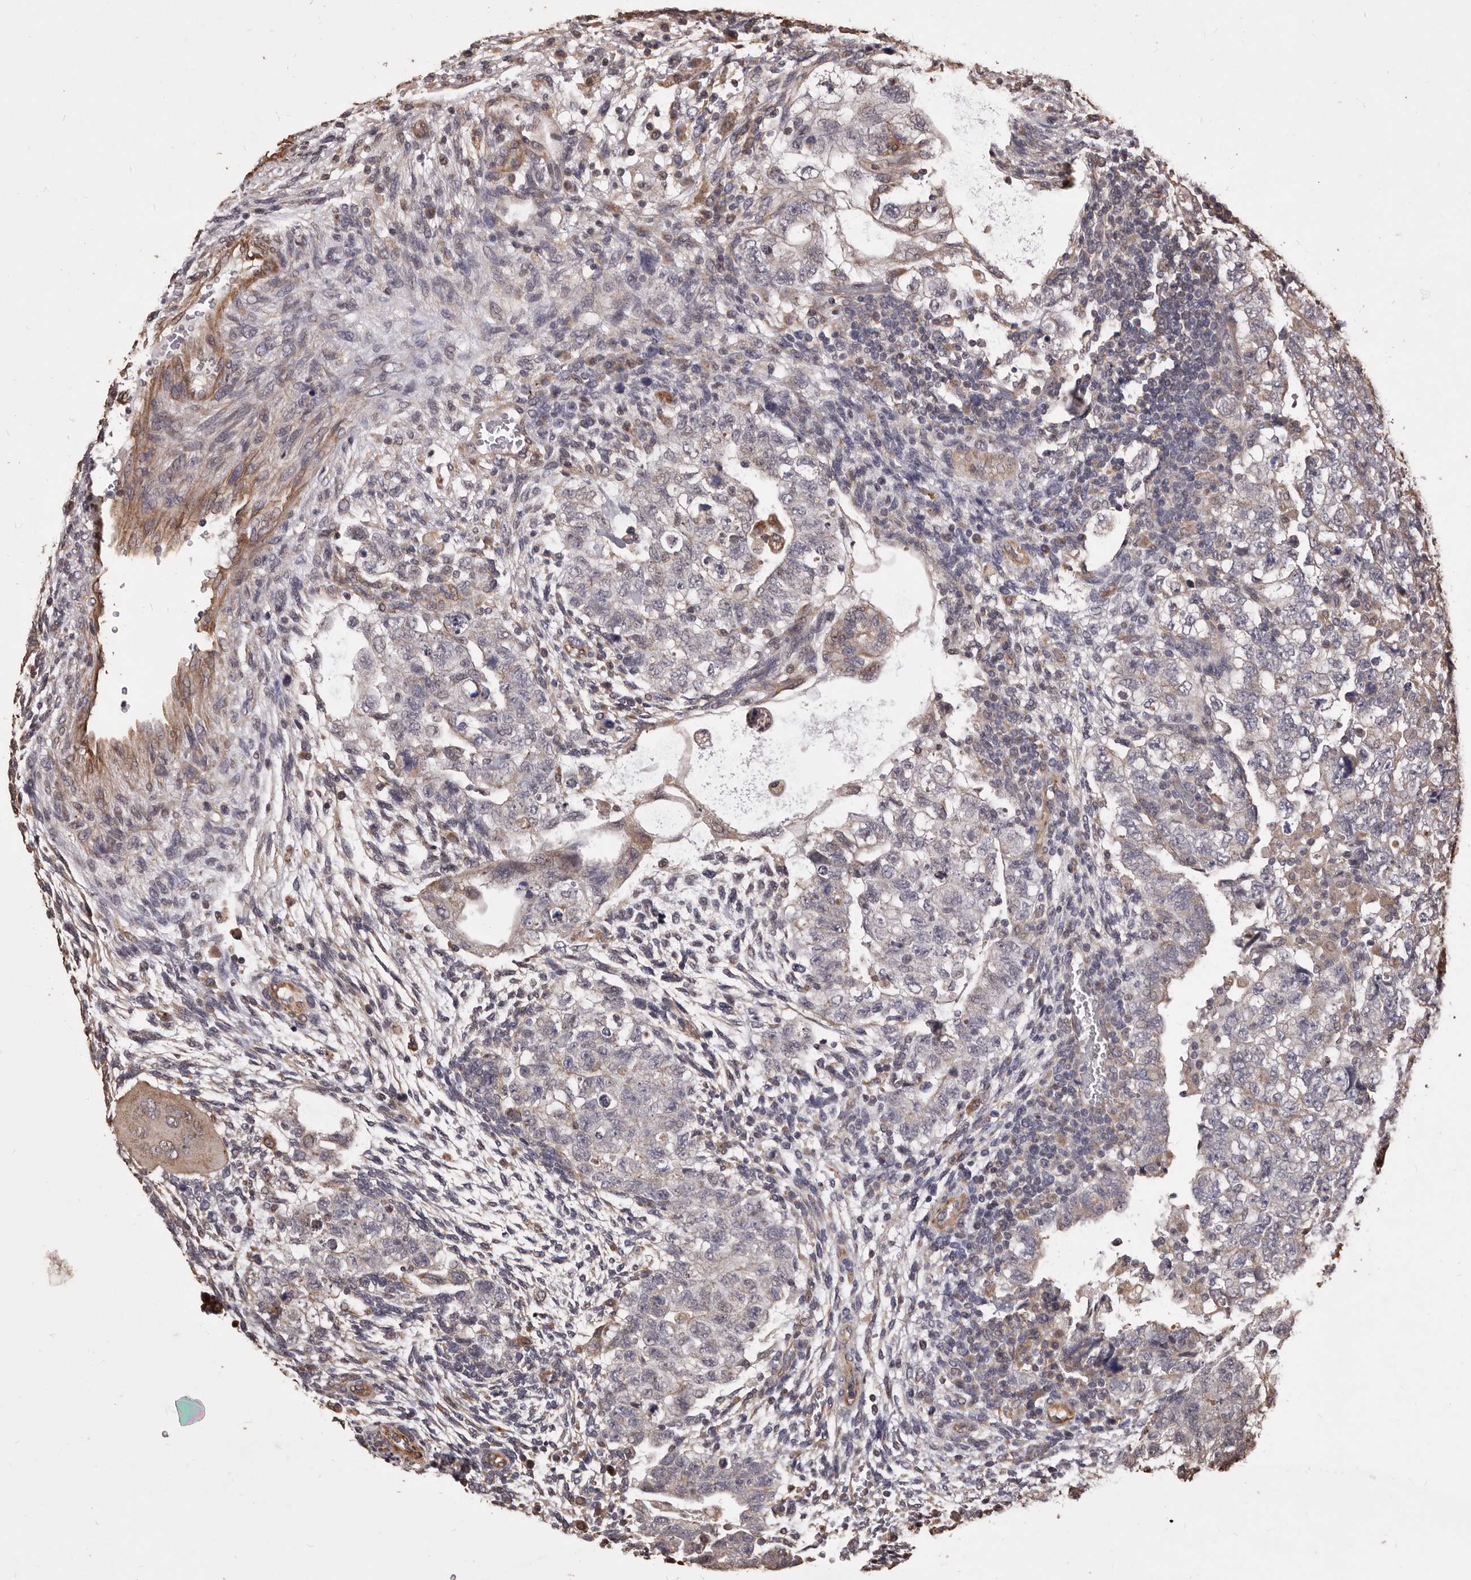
{"staining": {"intensity": "weak", "quantity": "<25%", "location": "cytoplasmic/membranous"}, "tissue": "testis cancer", "cell_type": "Tumor cells", "image_type": "cancer", "snomed": [{"axis": "morphology", "description": "Carcinoma, Embryonal, NOS"}, {"axis": "topography", "description": "Testis"}], "caption": "This micrograph is of testis cancer (embryonal carcinoma) stained with immunohistochemistry to label a protein in brown with the nuclei are counter-stained blue. There is no staining in tumor cells.", "gene": "ALPK1", "patient": {"sex": "male", "age": 36}}